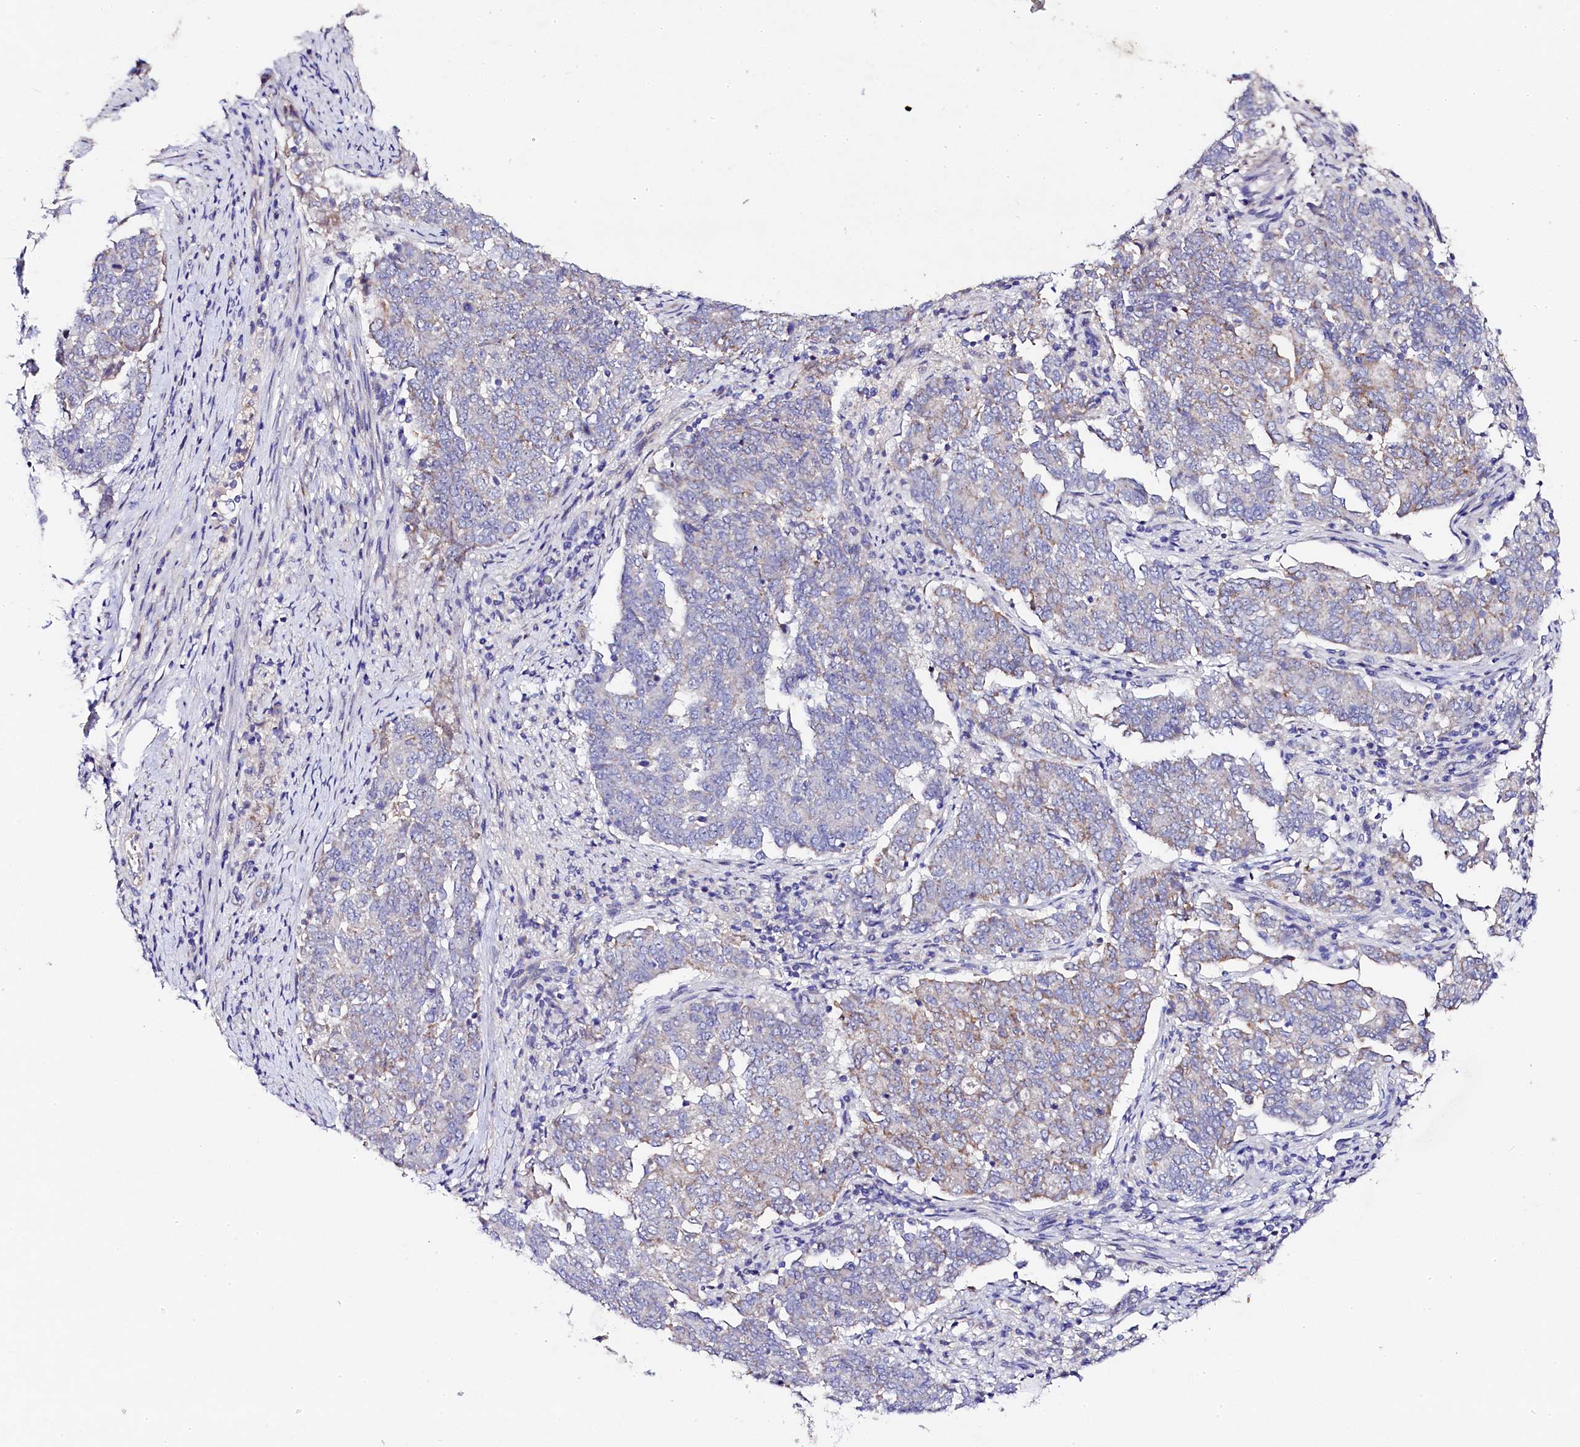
{"staining": {"intensity": "moderate", "quantity": "<25%", "location": "cytoplasmic/membranous"}, "tissue": "endometrial cancer", "cell_type": "Tumor cells", "image_type": "cancer", "snomed": [{"axis": "morphology", "description": "Adenocarcinoma, NOS"}, {"axis": "topography", "description": "Endometrium"}], "caption": "Immunohistochemical staining of endometrial cancer (adenocarcinoma) reveals low levels of moderate cytoplasmic/membranous positivity in approximately <25% of tumor cells. The protein is shown in brown color, while the nuclei are stained blue.", "gene": "FXYD6", "patient": {"sex": "female", "age": 80}}